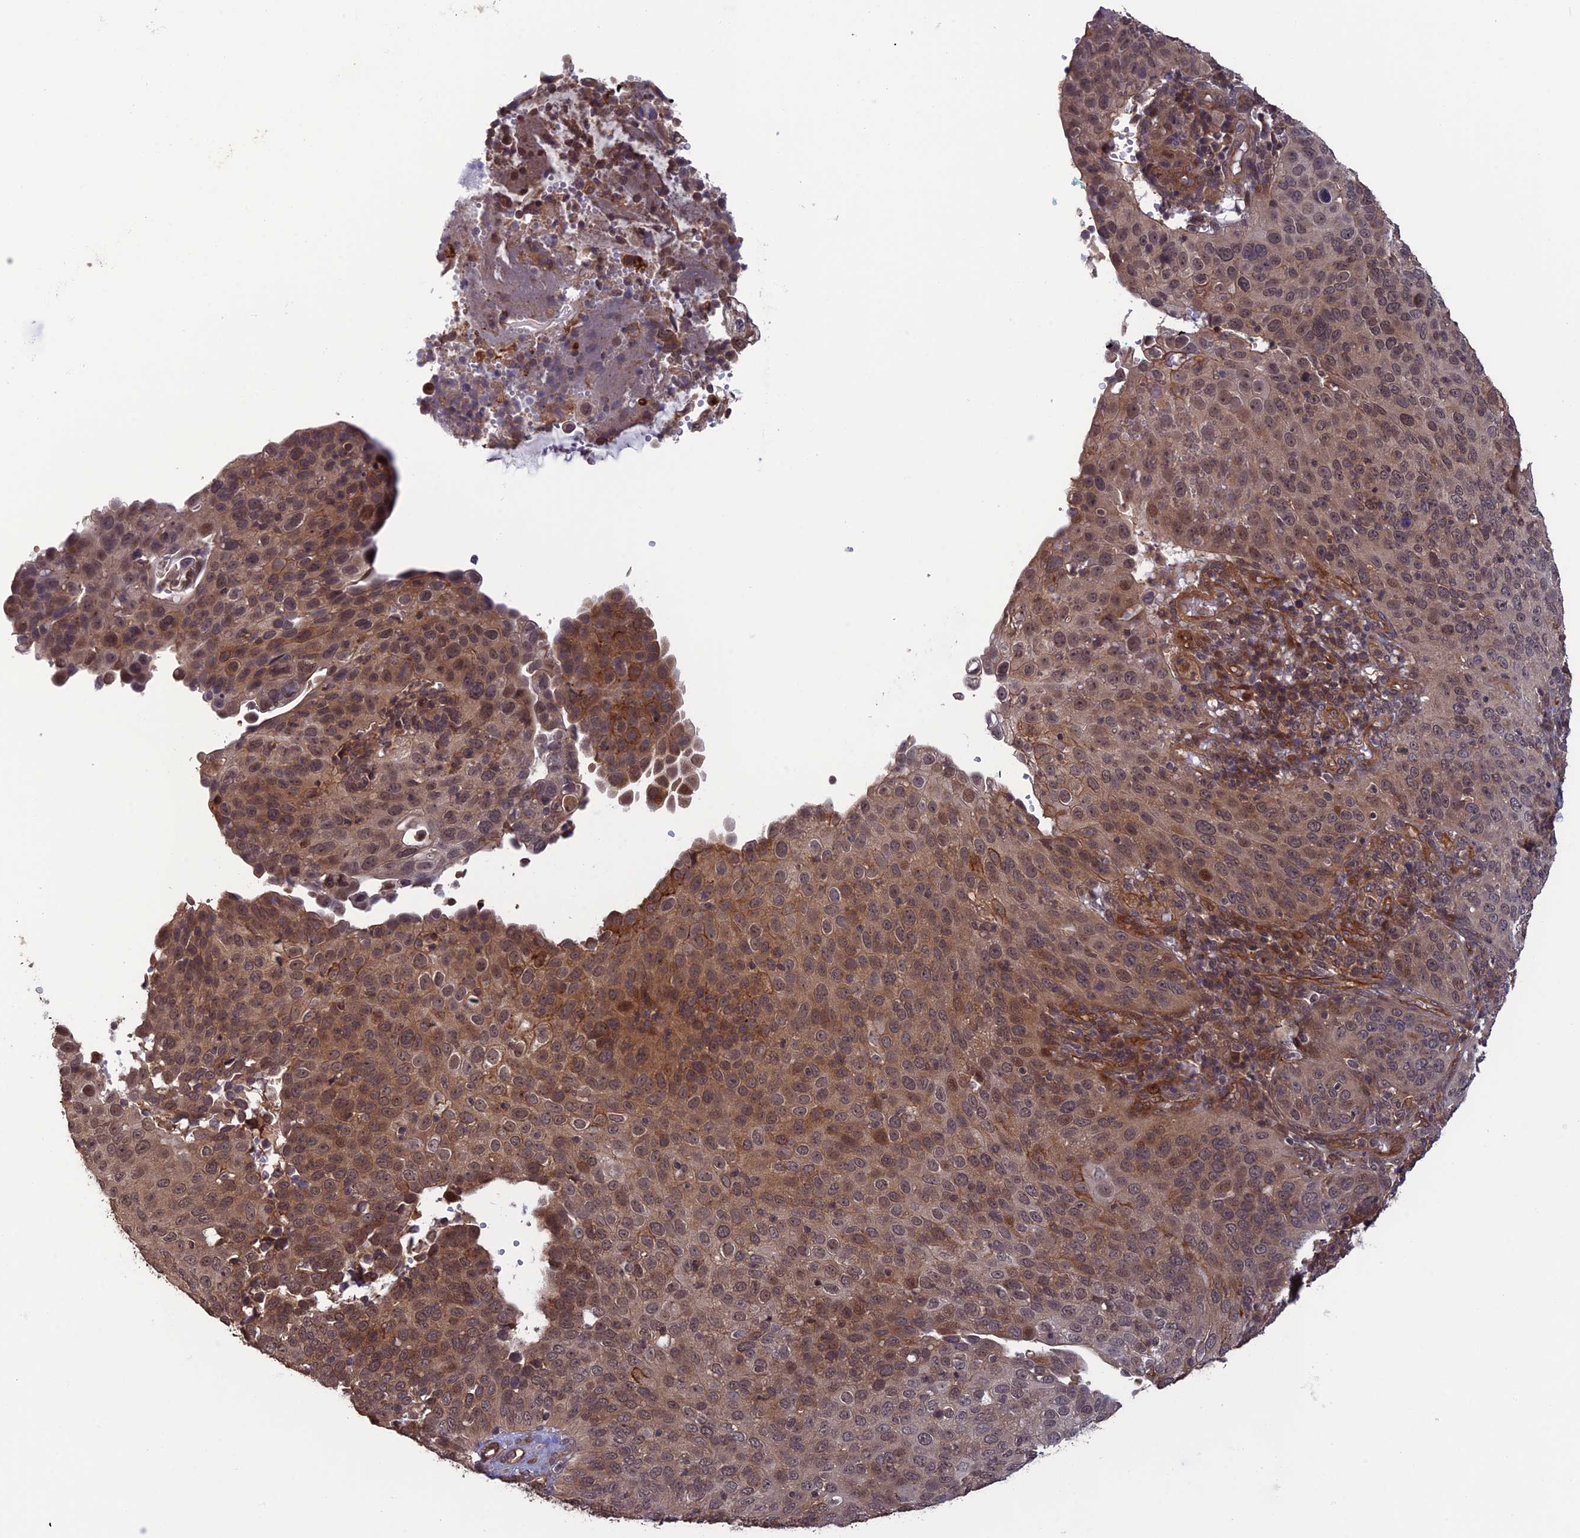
{"staining": {"intensity": "moderate", "quantity": "25%-75%", "location": "cytoplasmic/membranous,nuclear"}, "tissue": "cervical cancer", "cell_type": "Tumor cells", "image_type": "cancer", "snomed": [{"axis": "morphology", "description": "Squamous cell carcinoma, NOS"}, {"axis": "topography", "description": "Cervix"}], "caption": "There is medium levels of moderate cytoplasmic/membranous and nuclear positivity in tumor cells of cervical cancer (squamous cell carcinoma), as demonstrated by immunohistochemical staining (brown color).", "gene": "LIN37", "patient": {"sex": "female", "age": 36}}